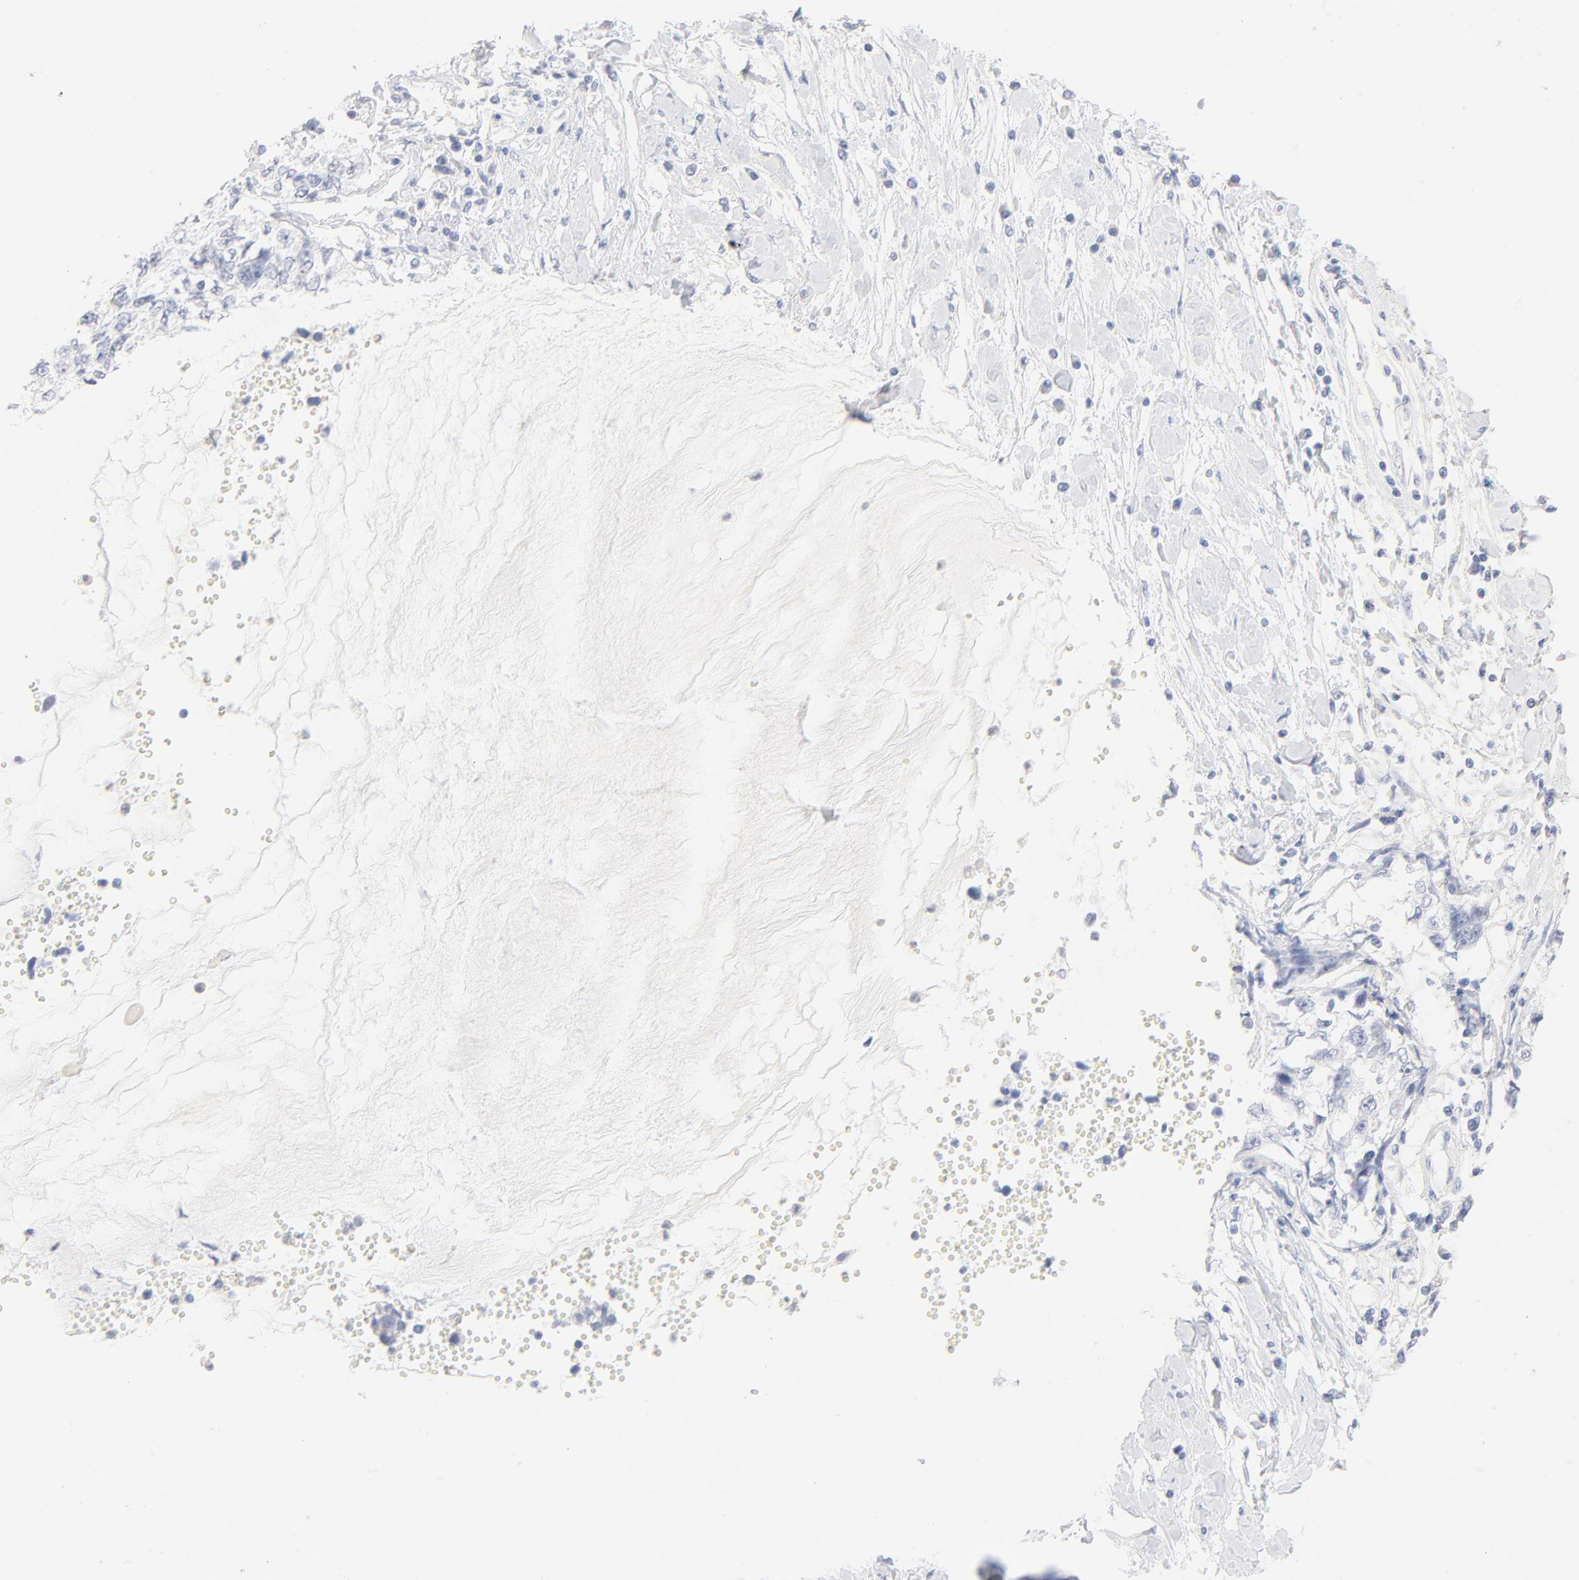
{"staining": {"intensity": "negative", "quantity": "none", "location": "none"}, "tissue": "cervical cancer", "cell_type": "Tumor cells", "image_type": "cancer", "snomed": [{"axis": "morphology", "description": "Normal tissue, NOS"}, {"axis": "morphology", "description": "Squamous cell carcinoma, NOS"}, {"axis": "topography", "description": "Cervix"}], "caption": "Tumor cells are negative for brown protein staining in cervical cancer. (DAB (3,3'-diaminobenzidine) immunohistochemistry visualized using brightfield microscopy, high magnification).", "gene": "ONECUT1", "patient": {"sex": "female", "age": 45}}